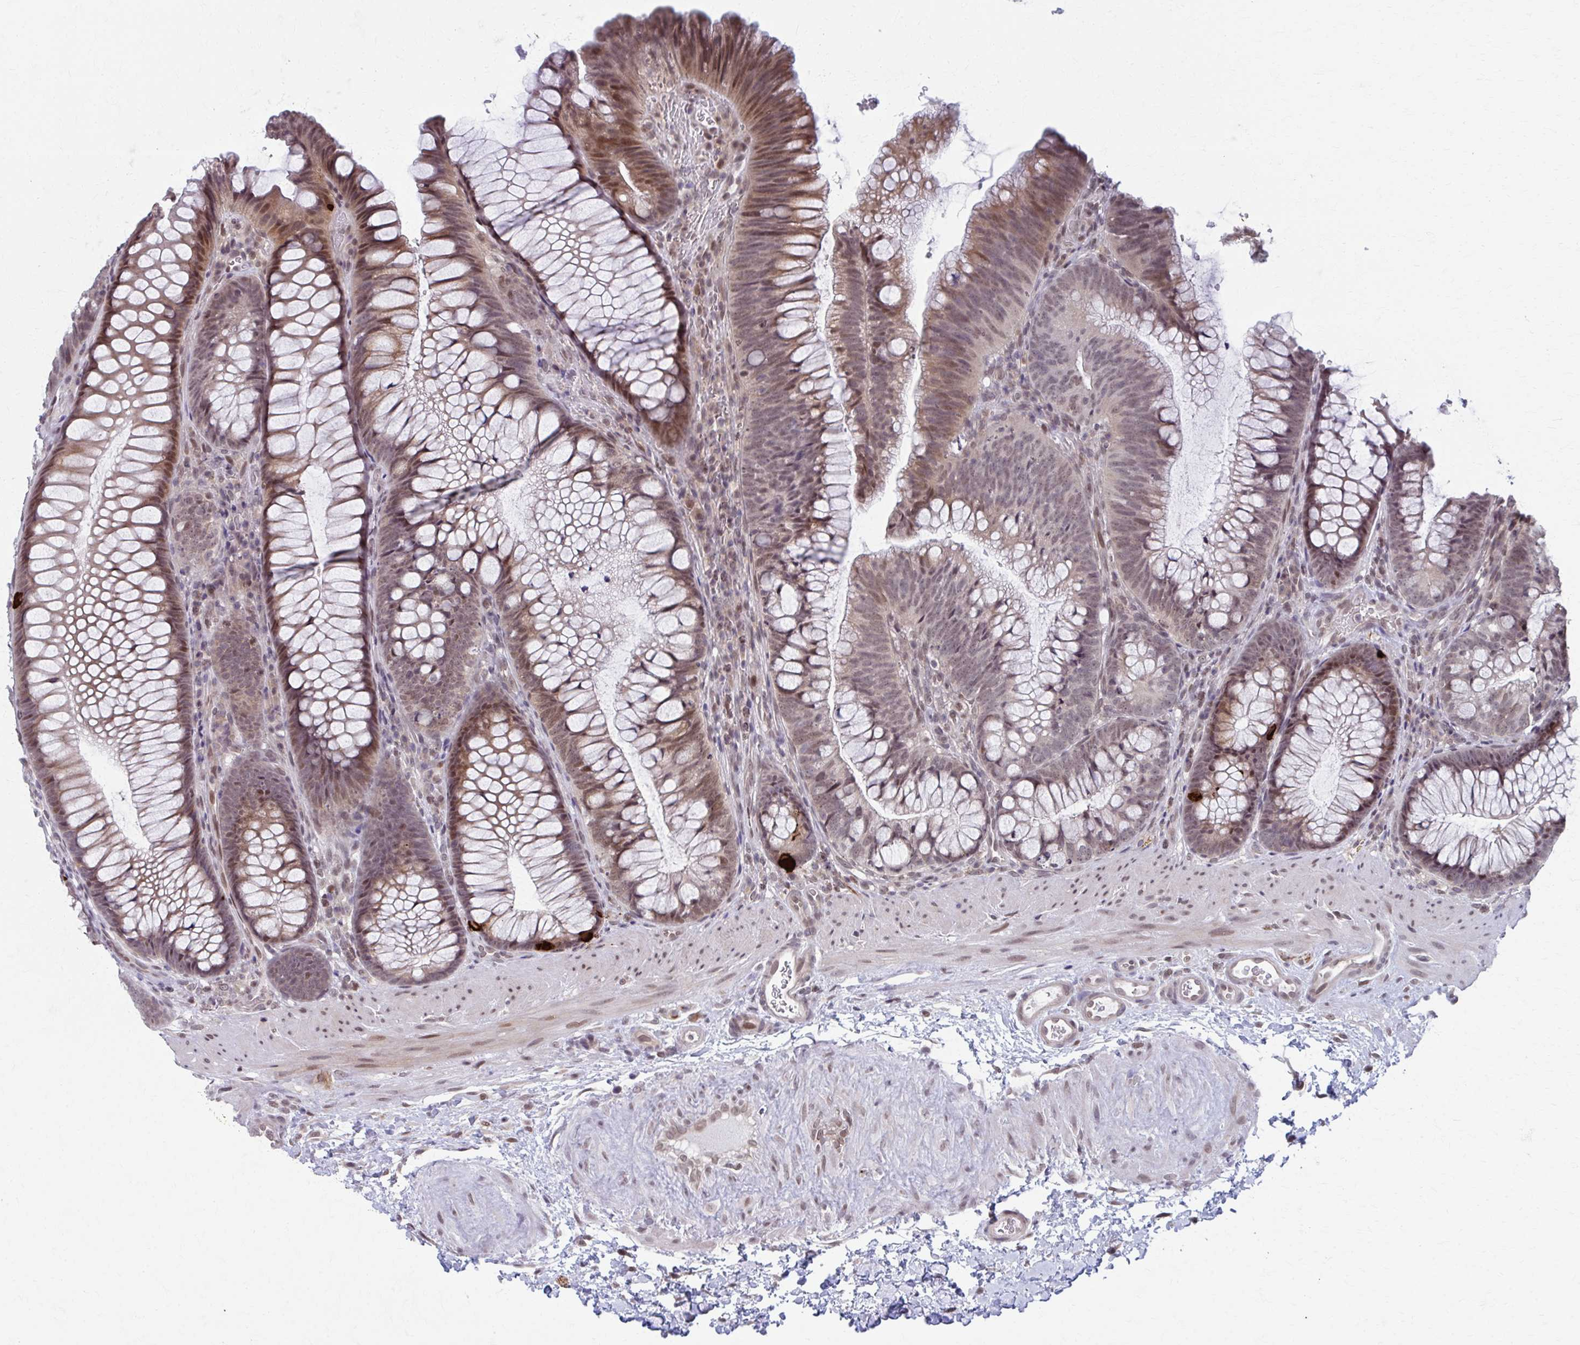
{"staining": {"intensity": "weak", "quantity": ">75%", "location": "cytoplasmic/membranous,nuclear"}, "tissue": "colon", "cell_type": "Endothelial cells", "image_type": "normal", "snomed": [{"axis": "morphology", "description": "Normal tissue, NOS"}, {"axis": "morphology", "description": "Adenoma, NOS"}, {"axis": "topography", "description": "Soft tissue"}, {"axis": "topography", "description": "Colon"}], "caption": "IHC of benign colon shows low levels of weak cytoplasmic/membranous,nuclear positivity in approximately >75% of endothelial cells.", "gene": "SETBP1", "patient": {"sex": "male", "age": 47}}